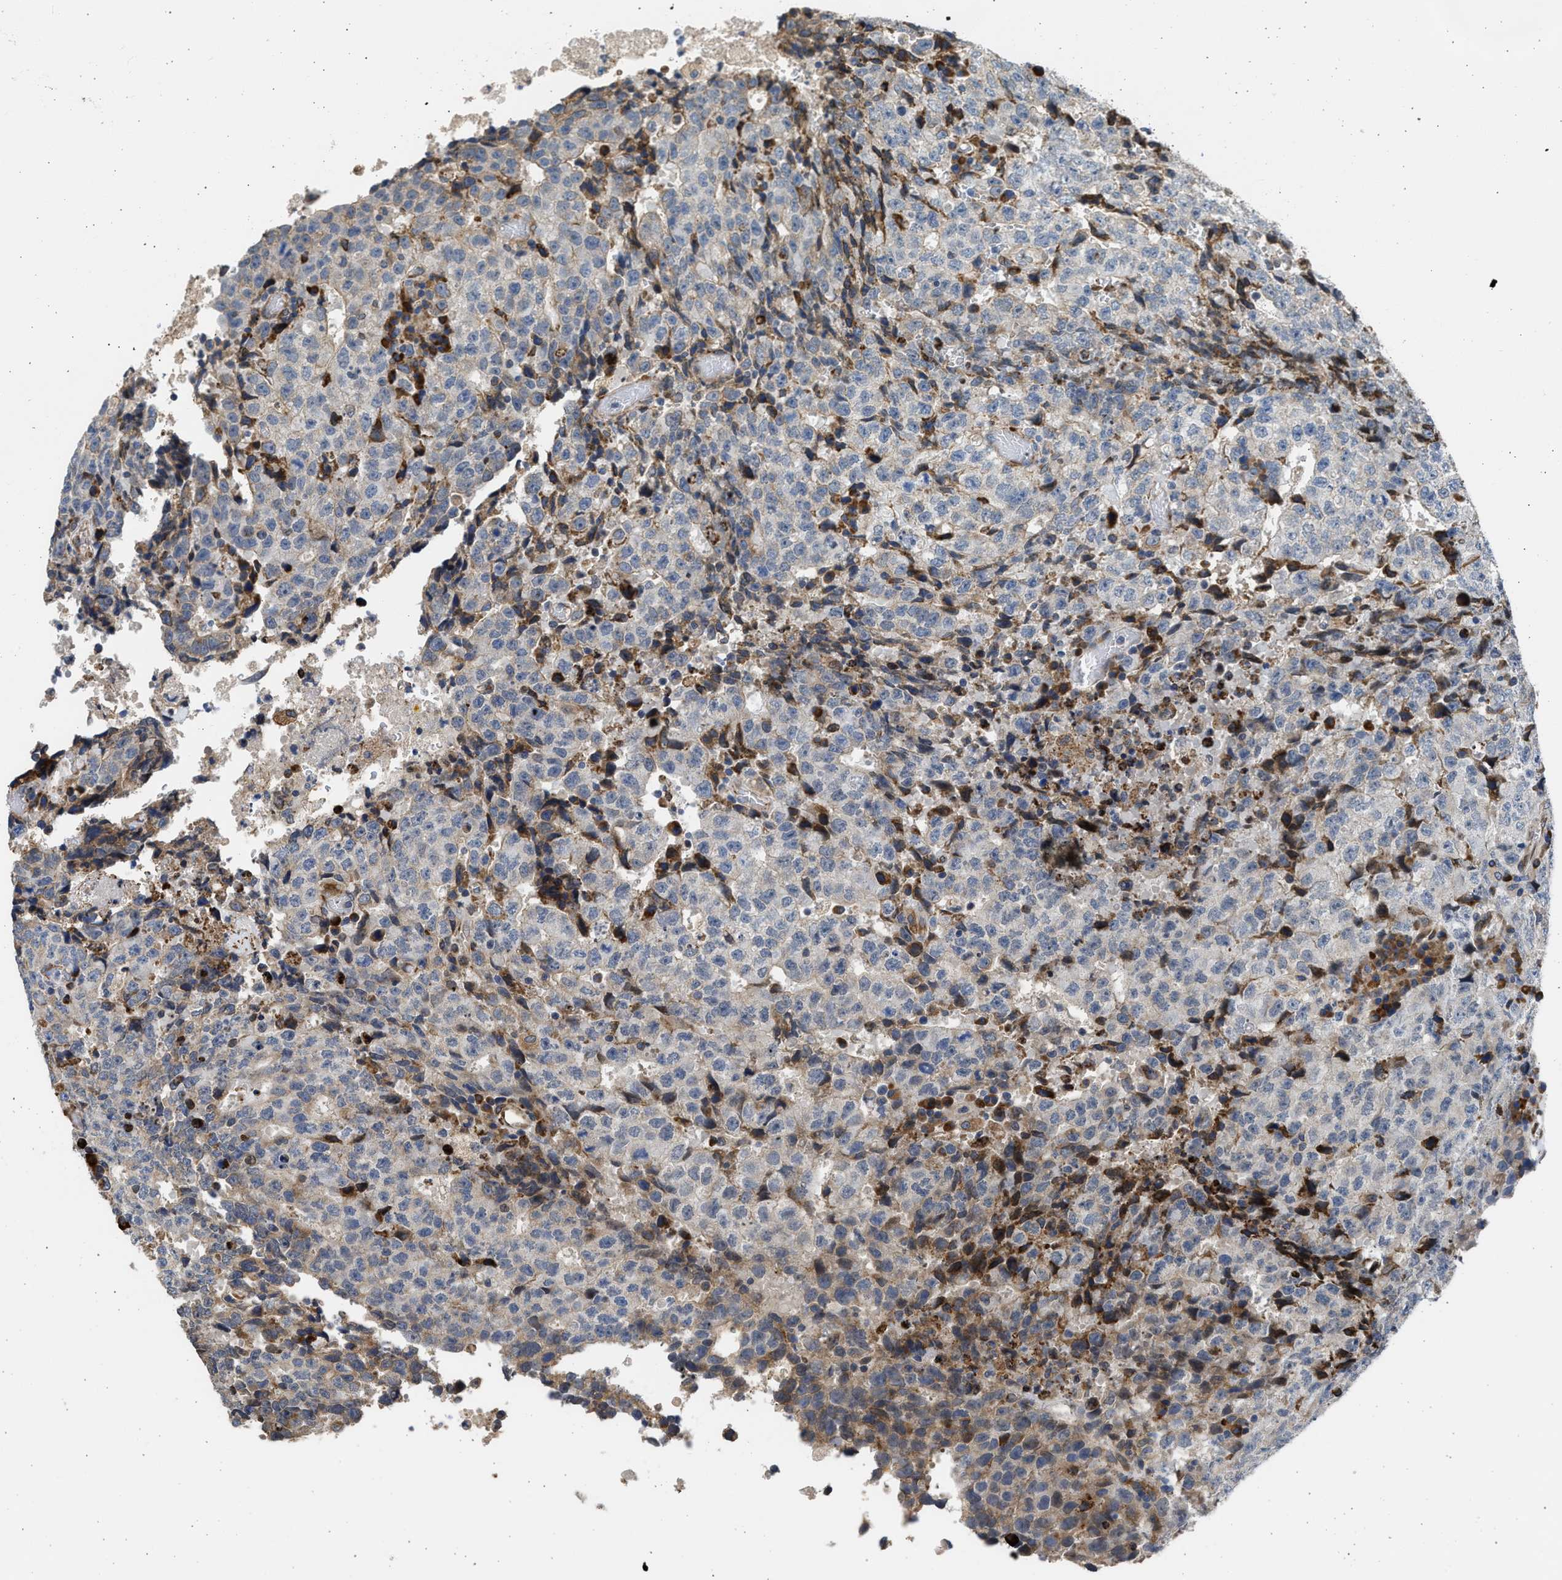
{"staining": {"intensity": "weak", "quantity": ">75%", "location": "cytoplasmic/membranous"}, "tissue": "testis cancer", "cell_type": "Tumor cells", "image_type": "cancer", "snomed": [{"axis": "morphology", "description": "Necrosis, NOS"}, {"axis": "morphology", "description": "Carcinoma, Embryonal, NOS"}, {"axis": "topography", "description": "Testis"}], "caption": "There is low levels of weak cytoplasmic/membranous staining in tumor cells of testis cancer, as demonstrated by immunohistochemical staining (brown color).", "gene": "PLD2", "patient": {"sex": "male", "age": 19}}